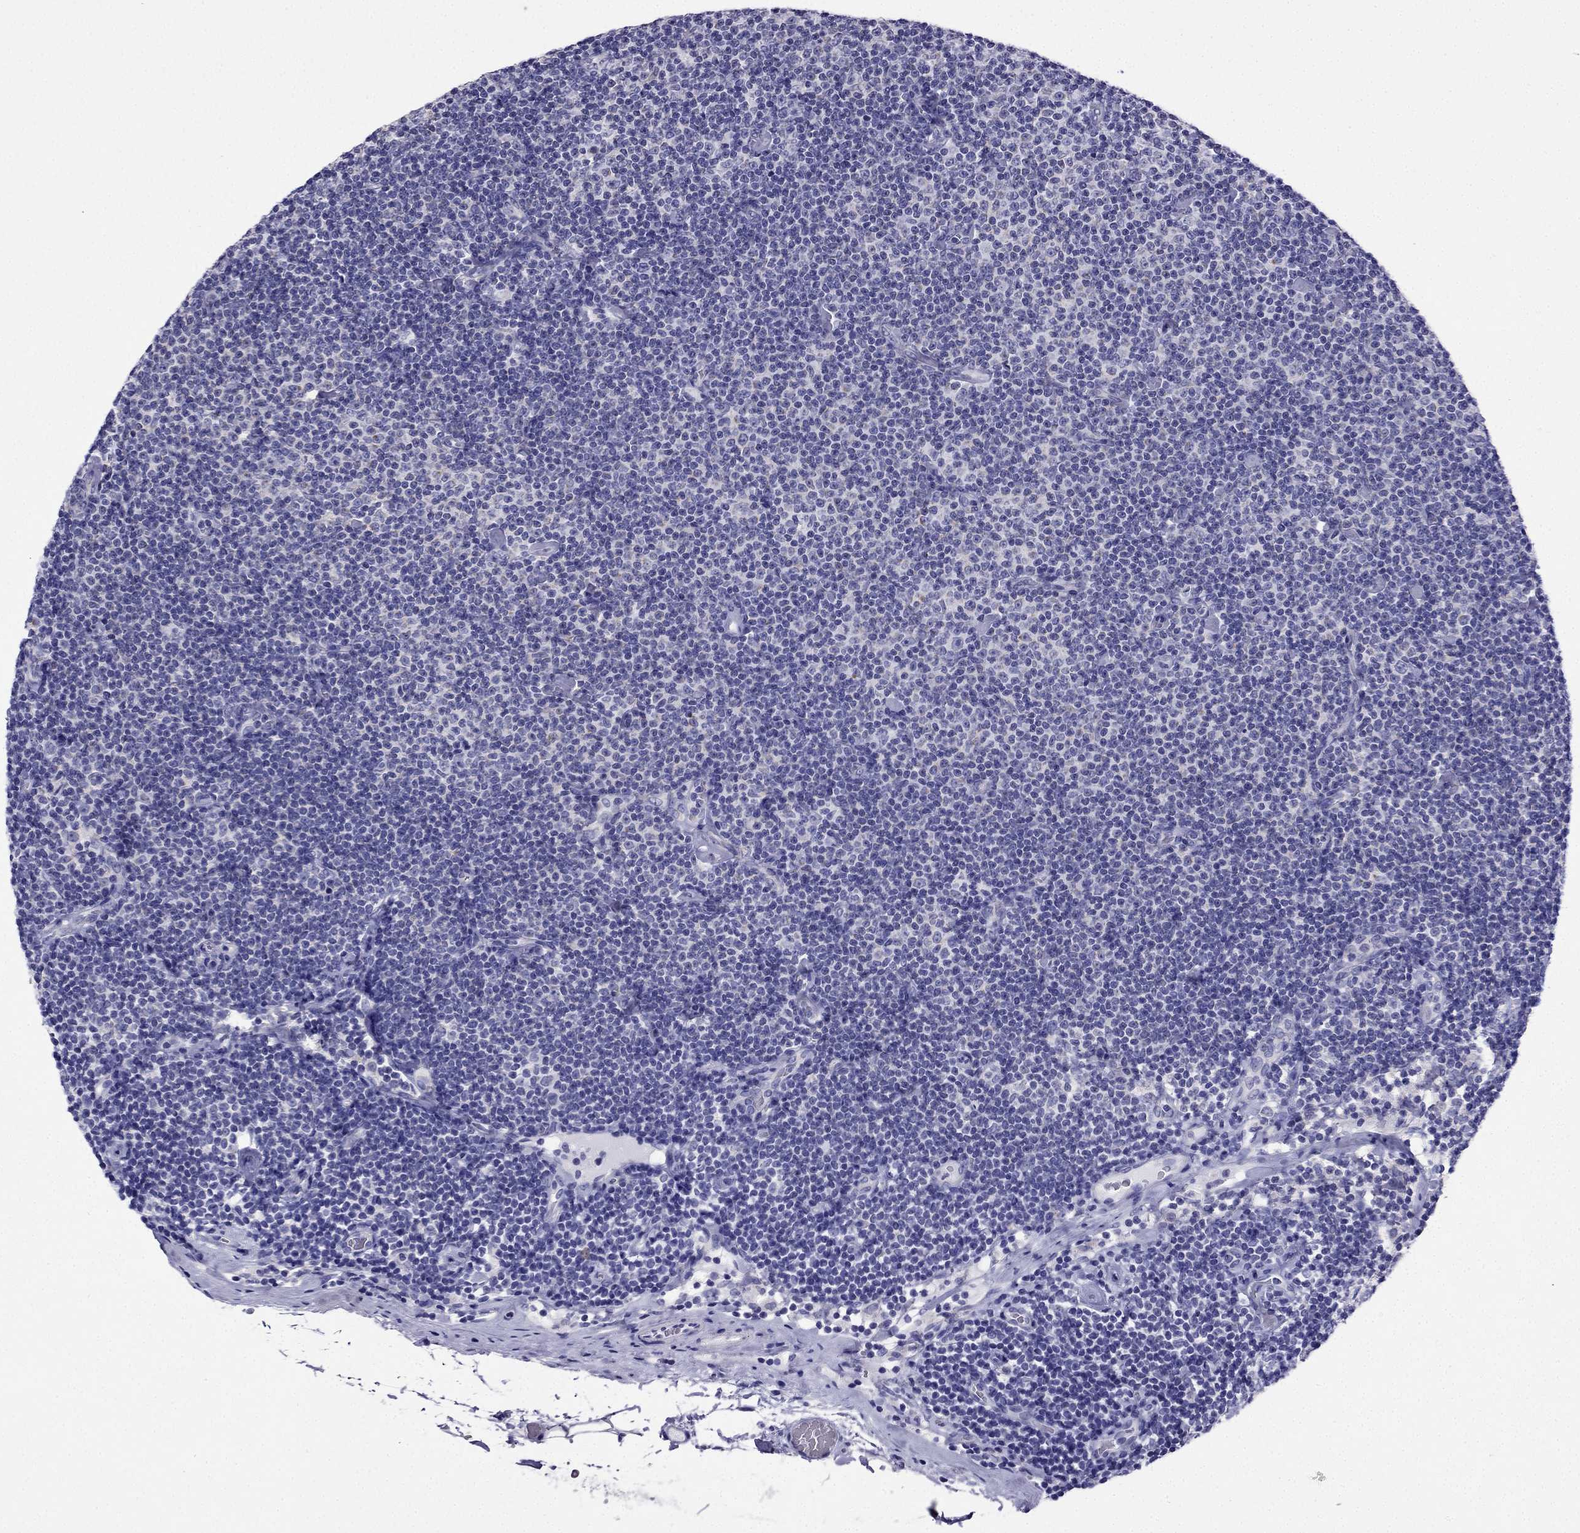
{"staining": {"intensity": "negative", "quantity": "none", "location": "none"}, "tissue": "lymphoma", "cell_type": "Tumor cells", "image_type": "cancer", "snomed": [{"axis": "morphology", "description": "Malignant lymphoma, non-Hodgkin's type, Low grade"}, {"axis": "topography", "description": "Lymph node"}], "caption": "This is a histopathology image of IHC staining of low-grade malignant lymphoma, non-Hodgkin's type, which shows no positivity in tumor cells. The staining is performed using DAB brown chromogen with nuclei counter-stained in using hematoxylin.", "gene": "KIF5A", "patient": {"sex": "male", "age": 81}}